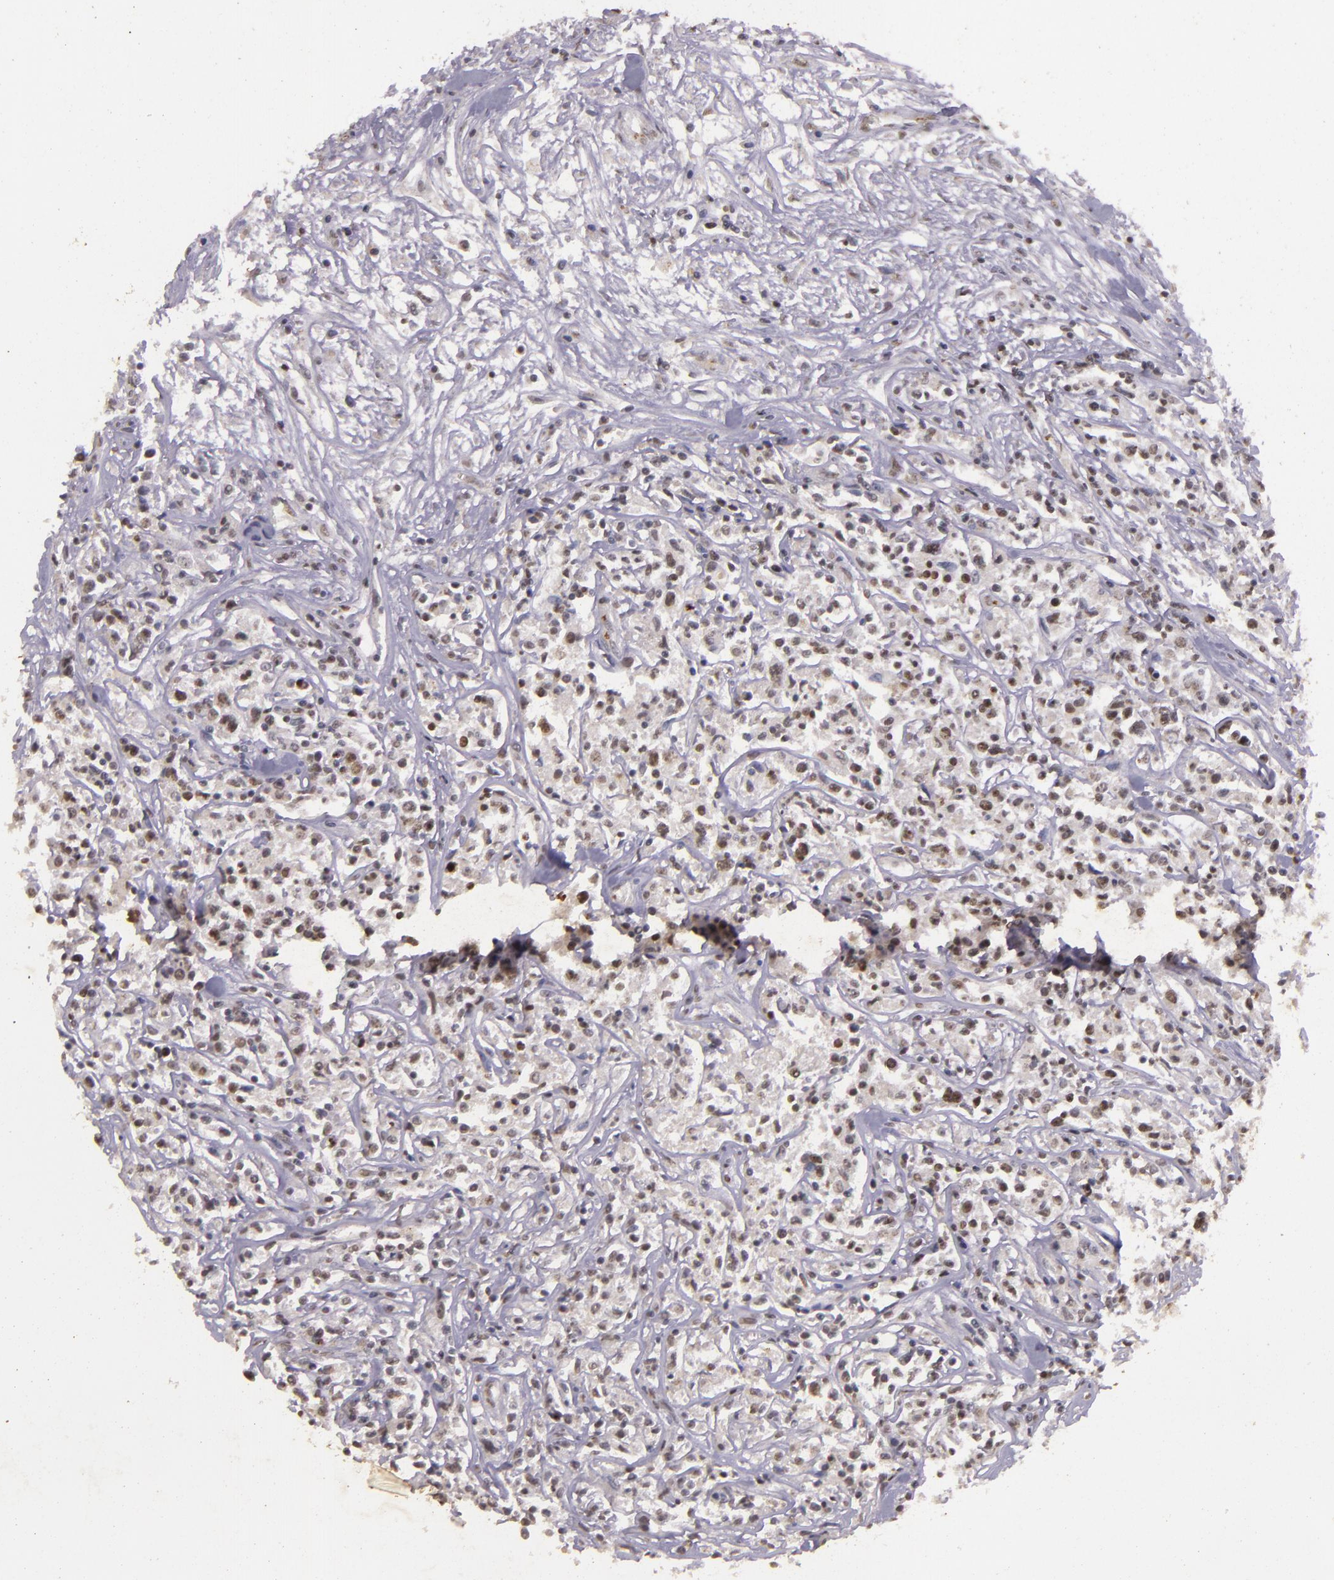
{"staining": {"intensity": "weak", "quantity": "<25%", "location": "nuclear"}, "tissue": "lymphoma", "cell_type": "Tumor cells", "image_type": "cancer", "snomed": [{"axis": "morphology", "description": "Malignant lymphoma, non-Hodgkin's type, Low grade"}, {"axis": "topography", "description": "Small intestine"}], "caption": "Histopathology image shows no protein staining in tumor cells of lymphoma tissue.", "gene": "CBX3", "patient": {"sex": "female", "age": 59}}